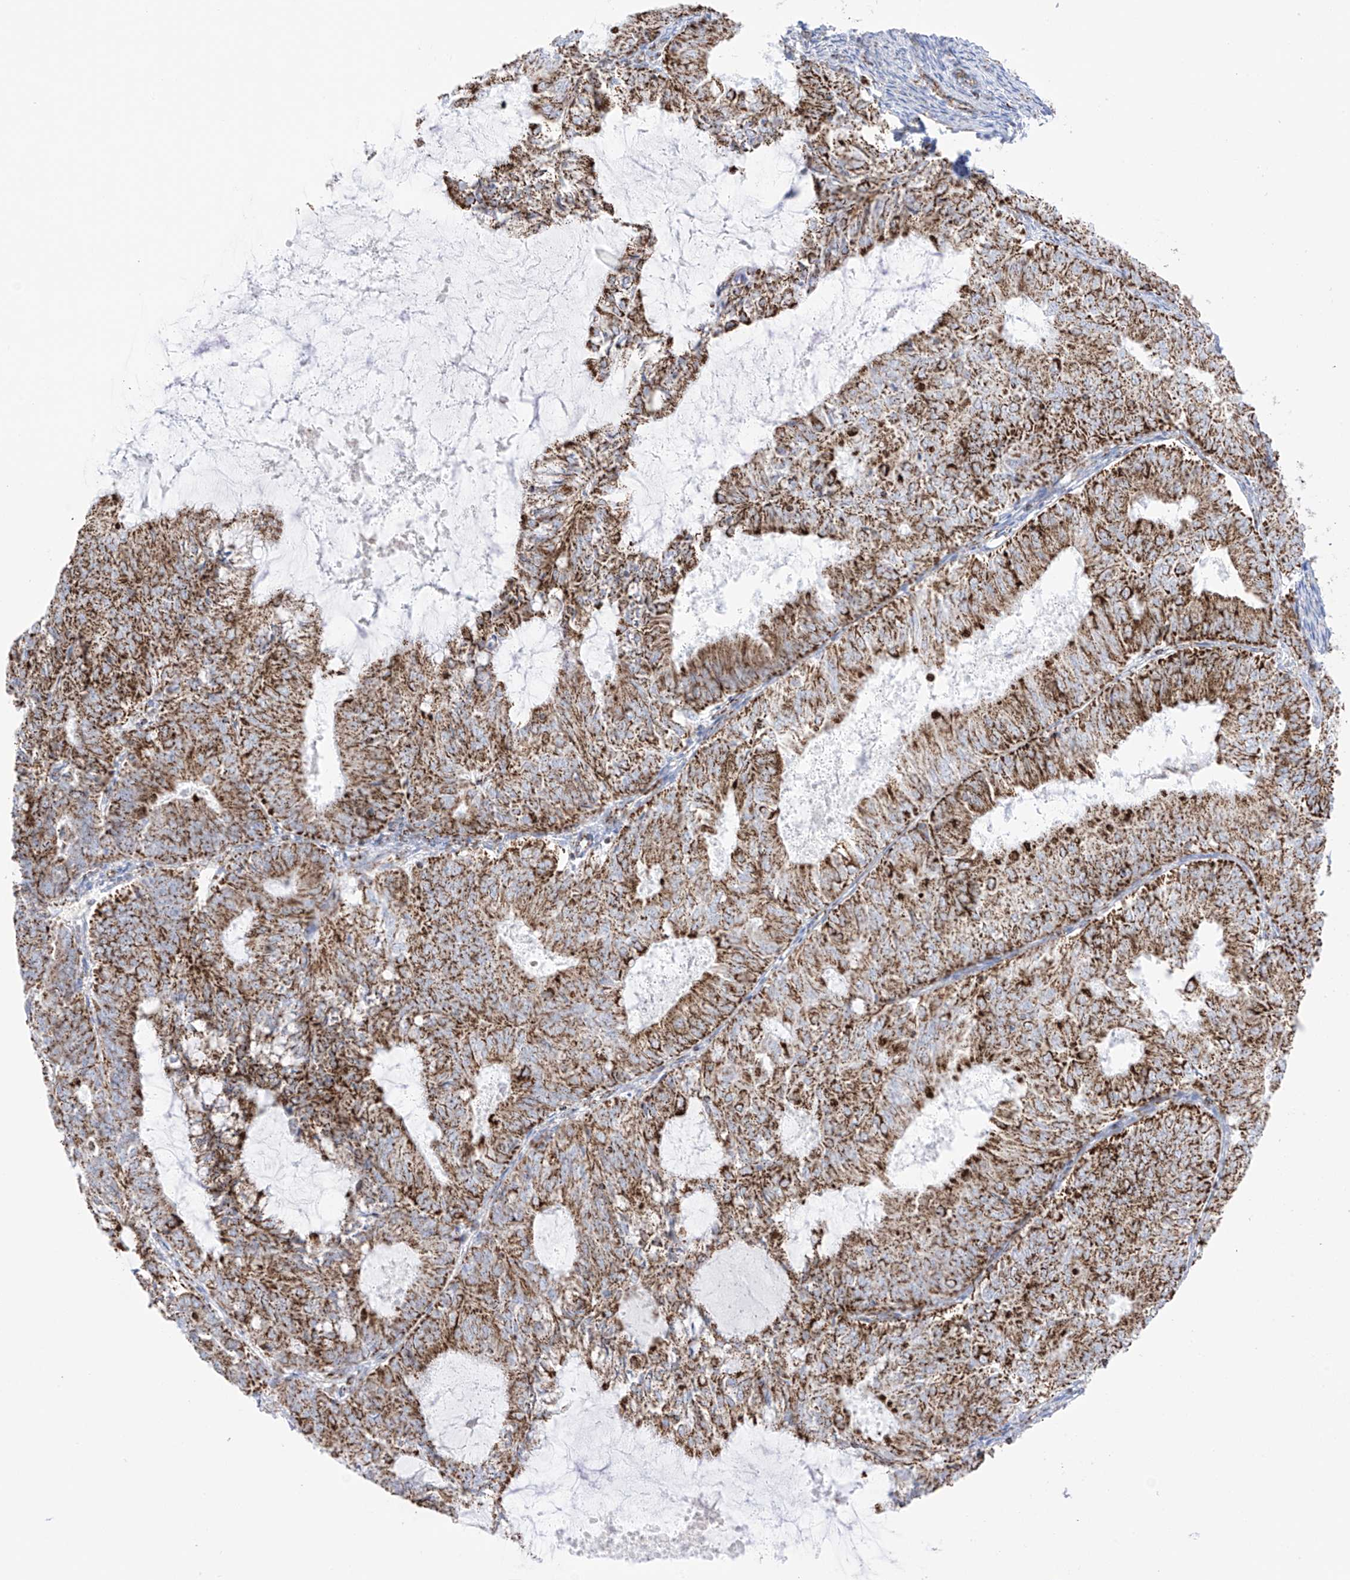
{"staining": {"intensity": "strong", "quantity": ">75%", "location": "cytoplasmic/membranous"}, "tissue": "endometrial cancer", "cell_type": "Tumor cells", "image_type": "cancer", "snomed": [{"axis": "morphology", "description": "Adenocarcinoma, NOS"}, {"axis": "topography", "description": "Endometrium"}], "caption": "Immunohistochemical staining of endometrial adenocarcinoma displays strong cytoplasmic/membranous protein expression in about >75% of tumor cells. (IHC, brightfield microscopy, high magnification).", "gene": "XKR3", "patient": {"sex": "female", "age": 57}}